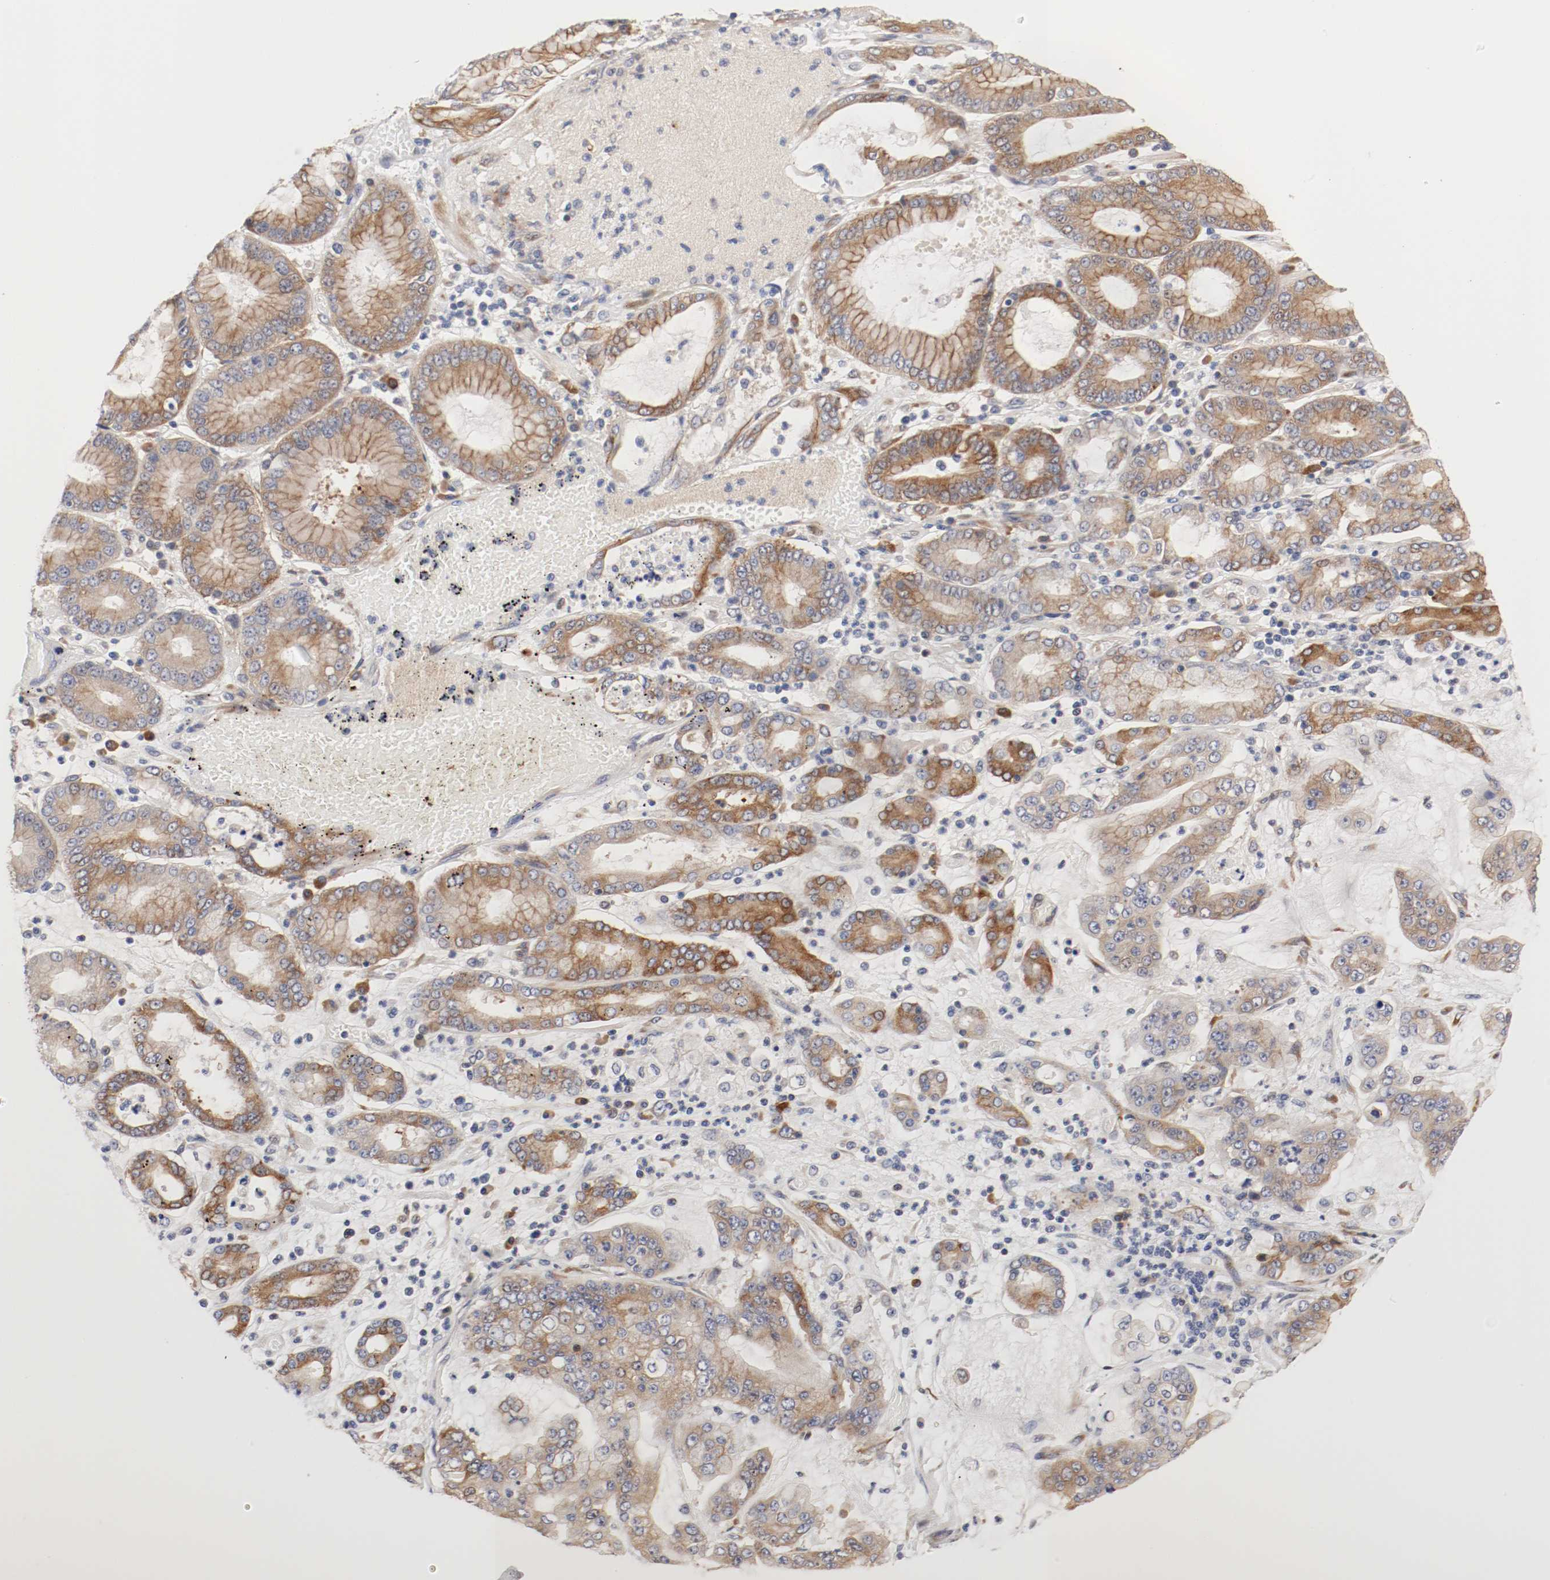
{"staining": {"intensity": "moderate", "quantity": ">75%", "location": "cytoplasmic/membranous"}, "tissue": "stomach cancer", "cell_type": "Tumor cells", "image_type": "cancer", "snomed": [{"axis": "morphology", "description": "Normal tissue, NOS"}, {"axis": "morphology", "description": "Adenocarcinoma, NOS"}, {"axis": "topography", "description": "Stomach, upper"}, {"axis": "topography", "description": "Stomach"}], "caption": "Immunohistochemical staining of human stomach cancer (adenocarcinoma) displays medium levels of moderate cytoplasmic/membranous protein expression in about >75% of tumor cells.", "gene": "FKBP3", "patient": {"sex": "male", "age": 76}}